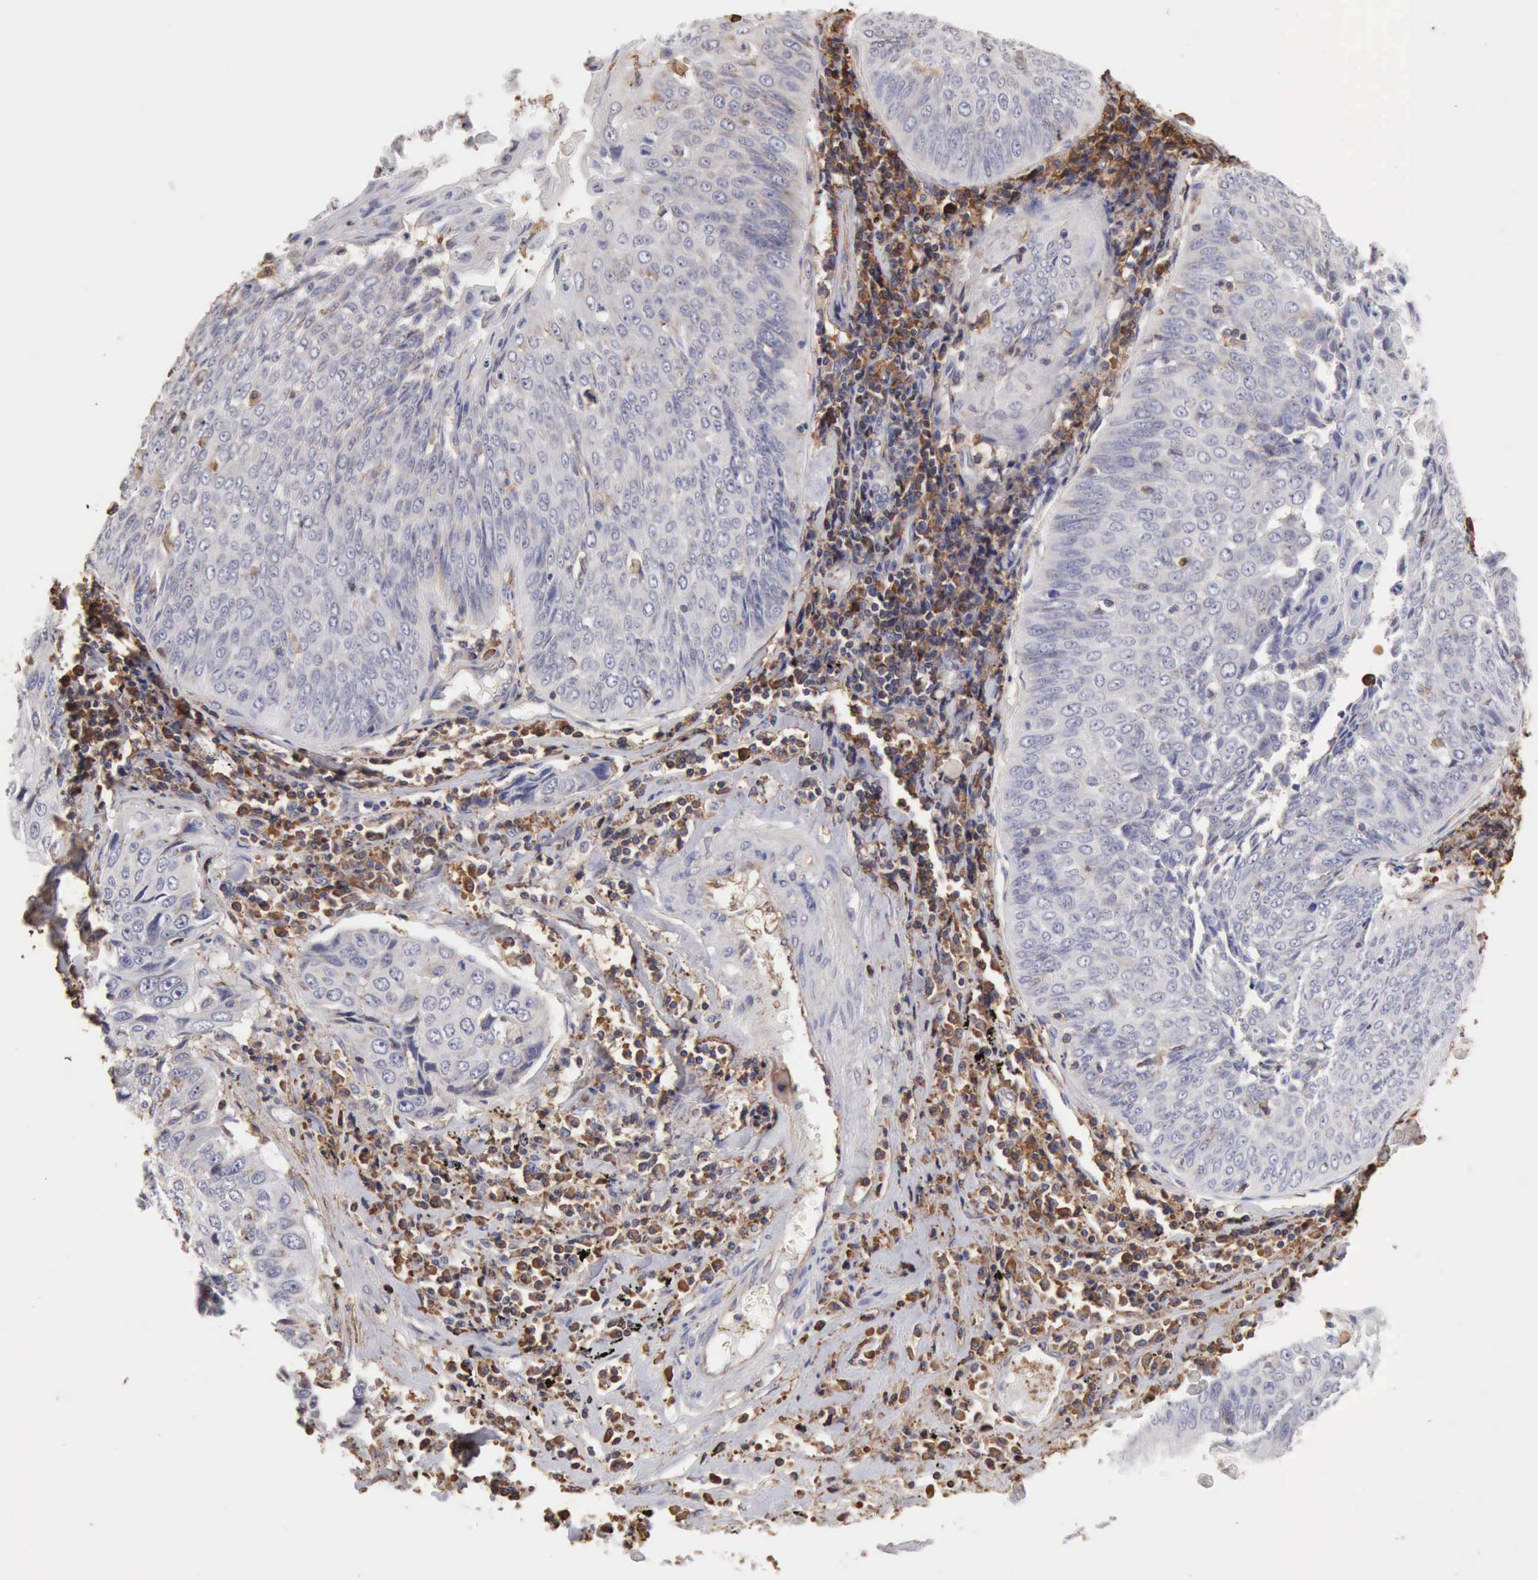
{"staining": {"intensity": "negative", "quantity": "none", "location": "none"}, "tissue": "lung cancer", "cell_type": "Tumor cells", "image_type": "cancer", "snomed": [{"axis": "morphology", "description": "Adenocarcinoma, NOS"}, {"axis": "topography", "description": "Lung"}], "caption": "Lung cancer (adenocarcinoma) was stained to show a protein in brown. There is no significant positivity in tumor cells.", "gene": "GPR101", "patient": {"sex": "male", "age": 60}}